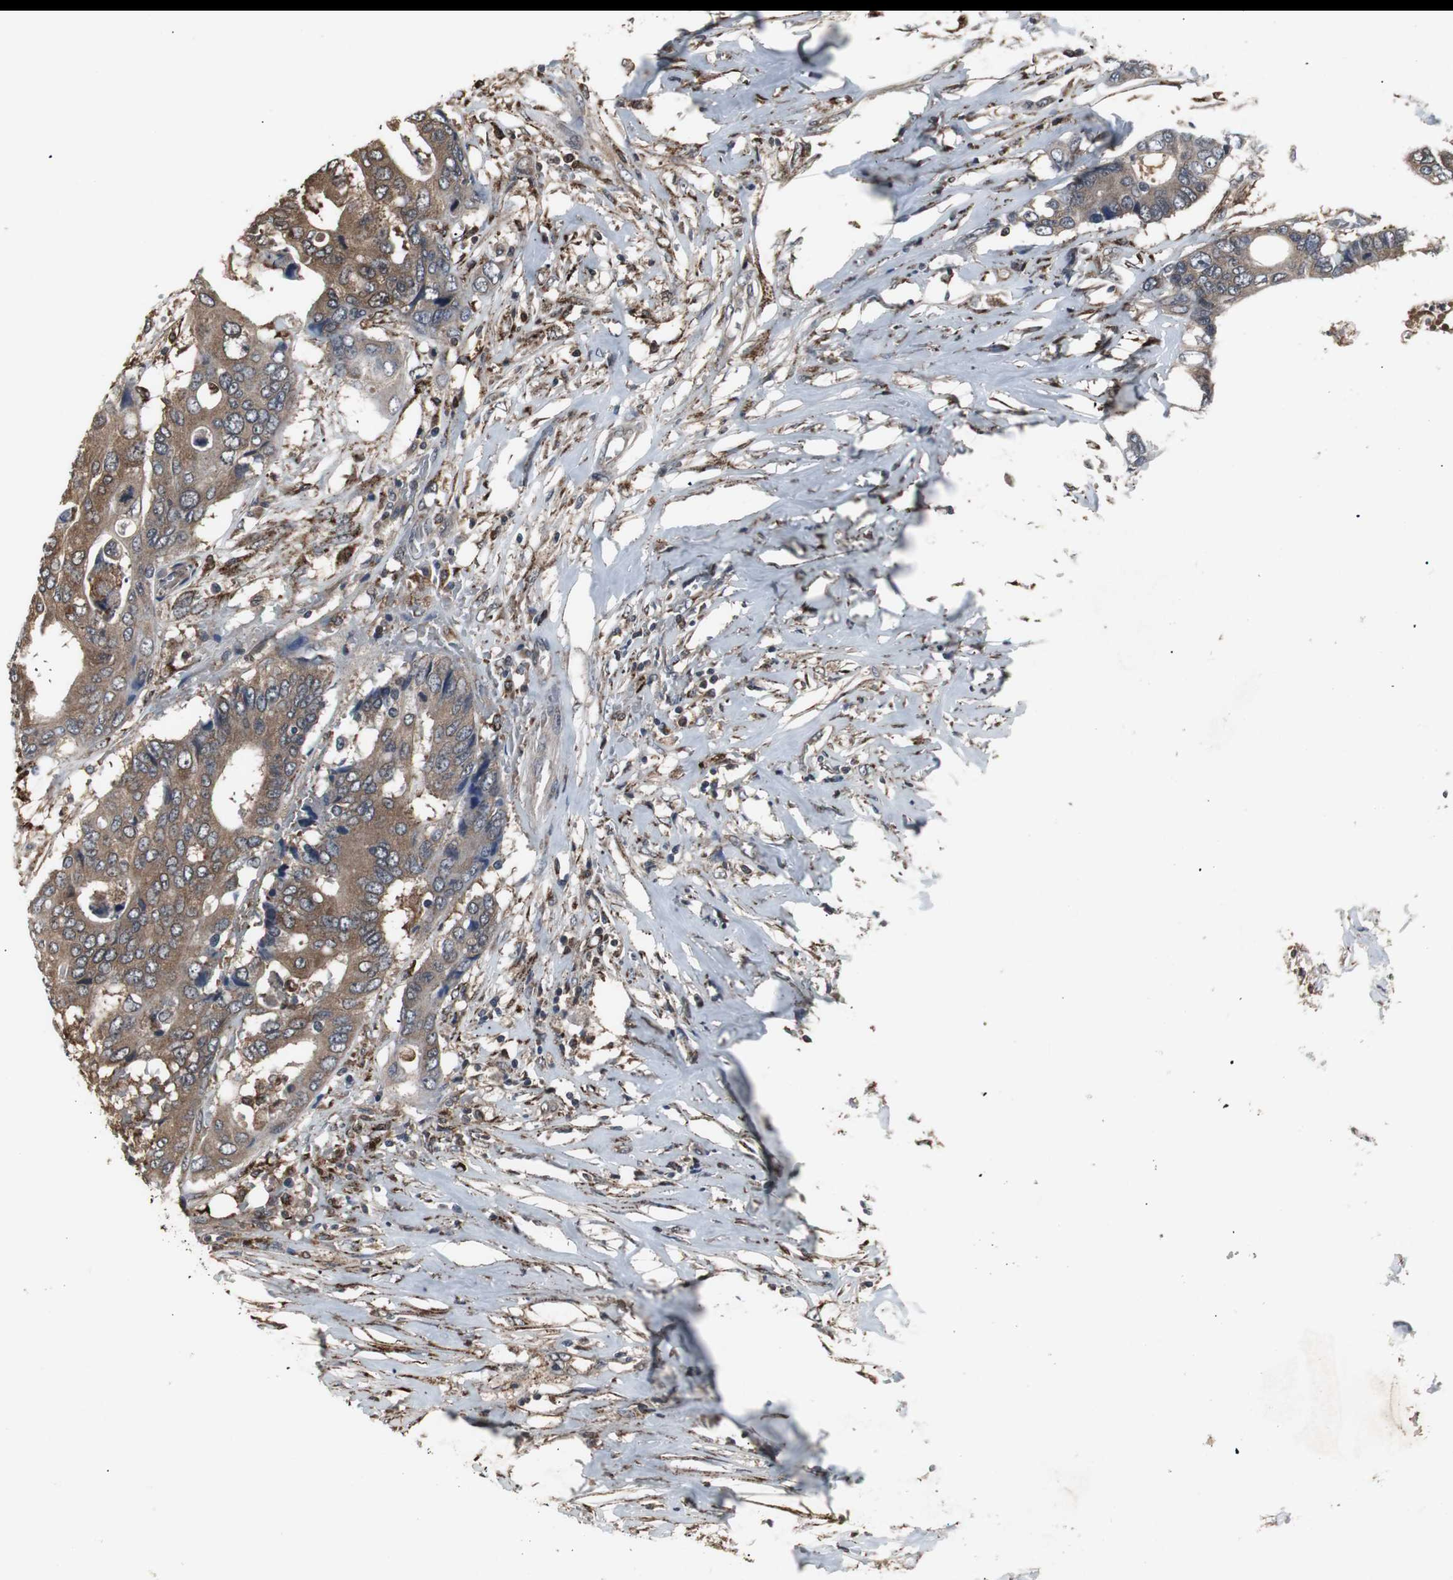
{"staining": {"intensity": "moderate", "quantity": ">75%", "location": "cytoplasmic/membranous"}, "tissue": "colorectal cancer", "cell_type": "Tumor cells", "image_type": "cancer", "snomed": [{"axis": "morphology", "description": "Adenocarcinoma, NOS"}, {"axis": "topography", "description": "Rectum"}], "caption": "The image displays staining of colorectal cancer, revealing moderate cytoplasmic/membranous protein positivity (brown color) within tumor cells.", "gene": "ZSCAN22", "patient": {"sex": "male", "age": 55}}